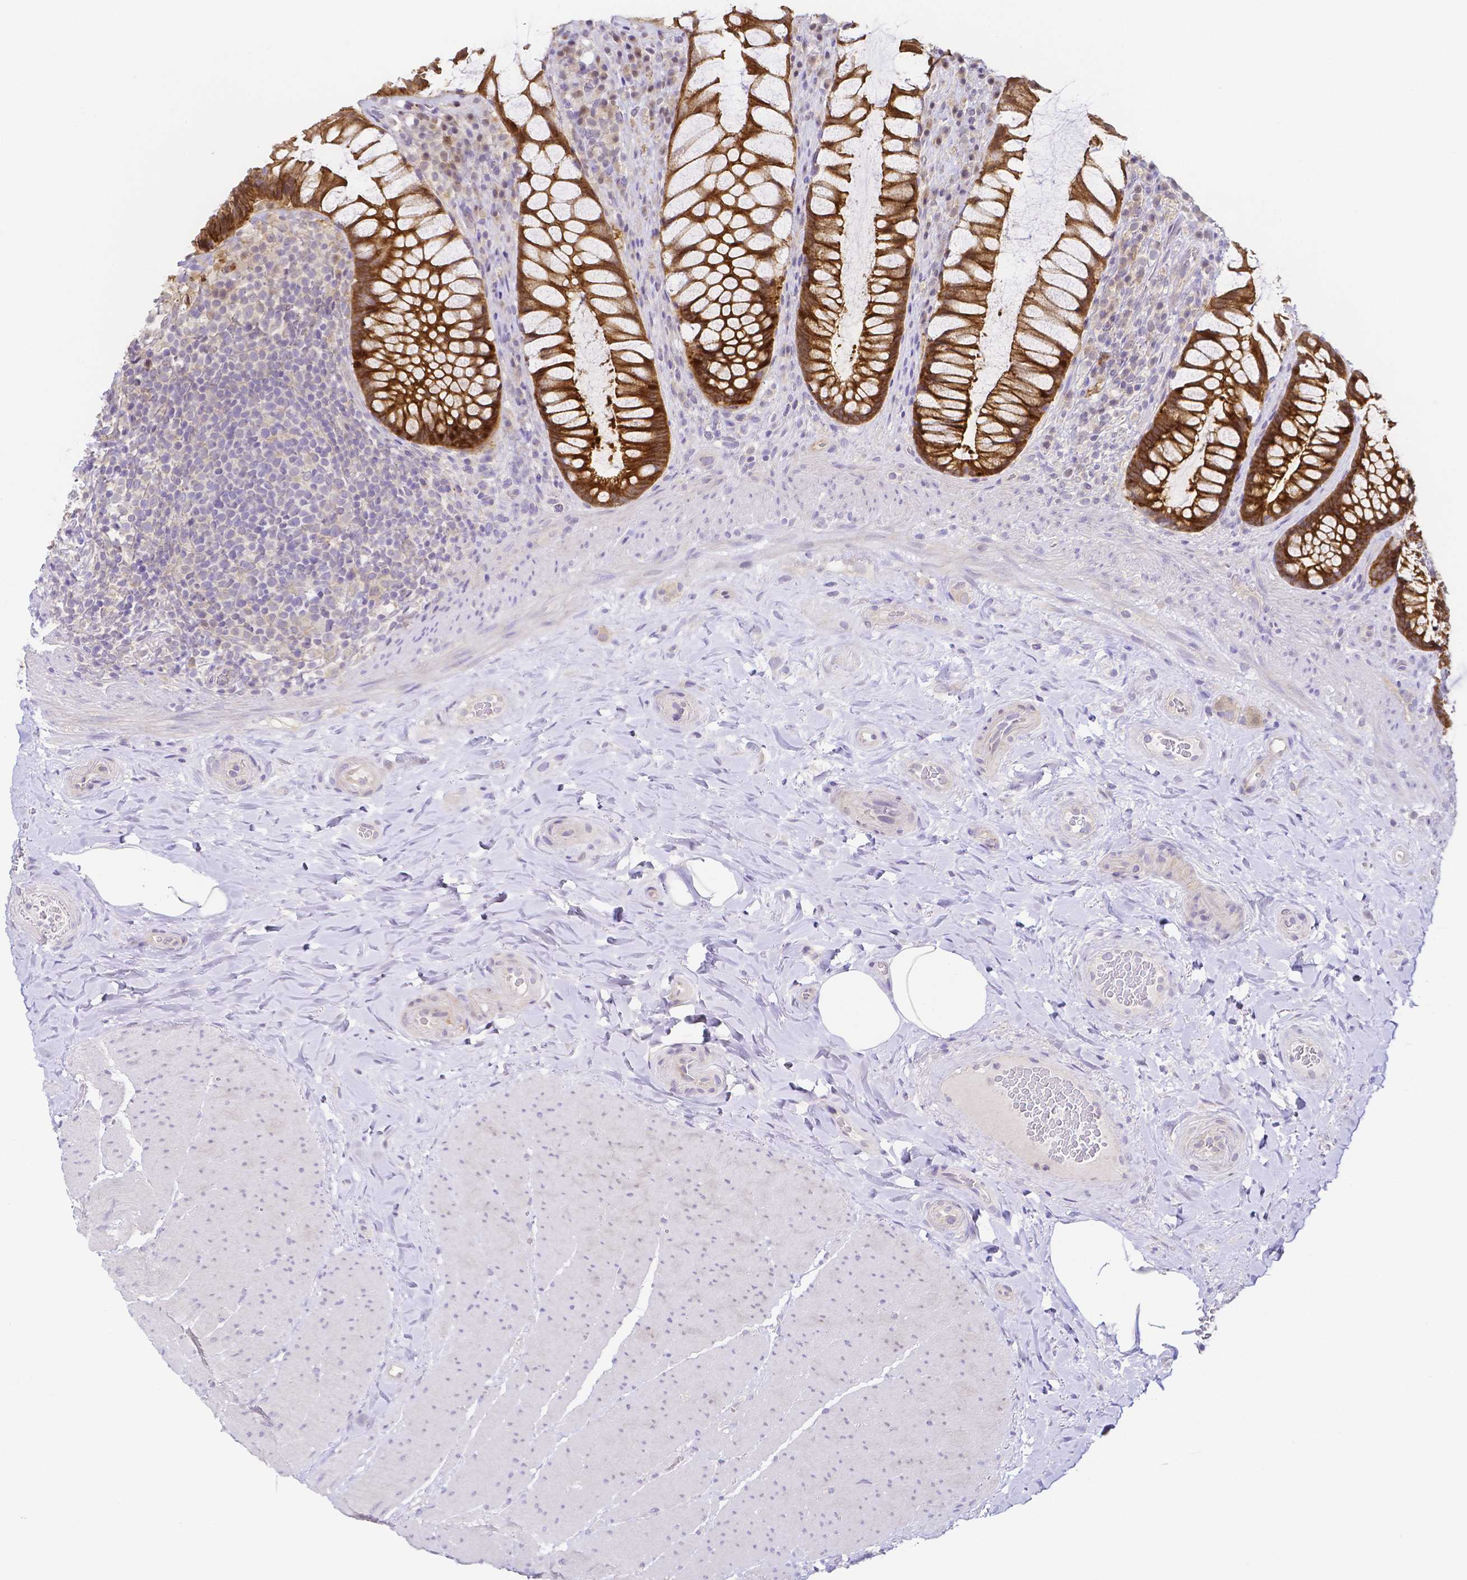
{"staining": {"intensity": "strong", "quantity": ">75%", "location": "cytoplasmic/membranous"}, "tissue": "rectum", "cell_type": "Glandular cells", "image_type": "normal", "snomed": [{"axis": "morphology", "description": "Normal tissue, NOS"}, {"axis": "topography", "description": "Rectum"}], "caption": "Rectum stained for a protein (brown) exhibits strong cytoplasmic/membranous positive expression in about >75% of glandular cells.", "gene": "PKP3", "patient": {"sex": "female", "age": 58}}